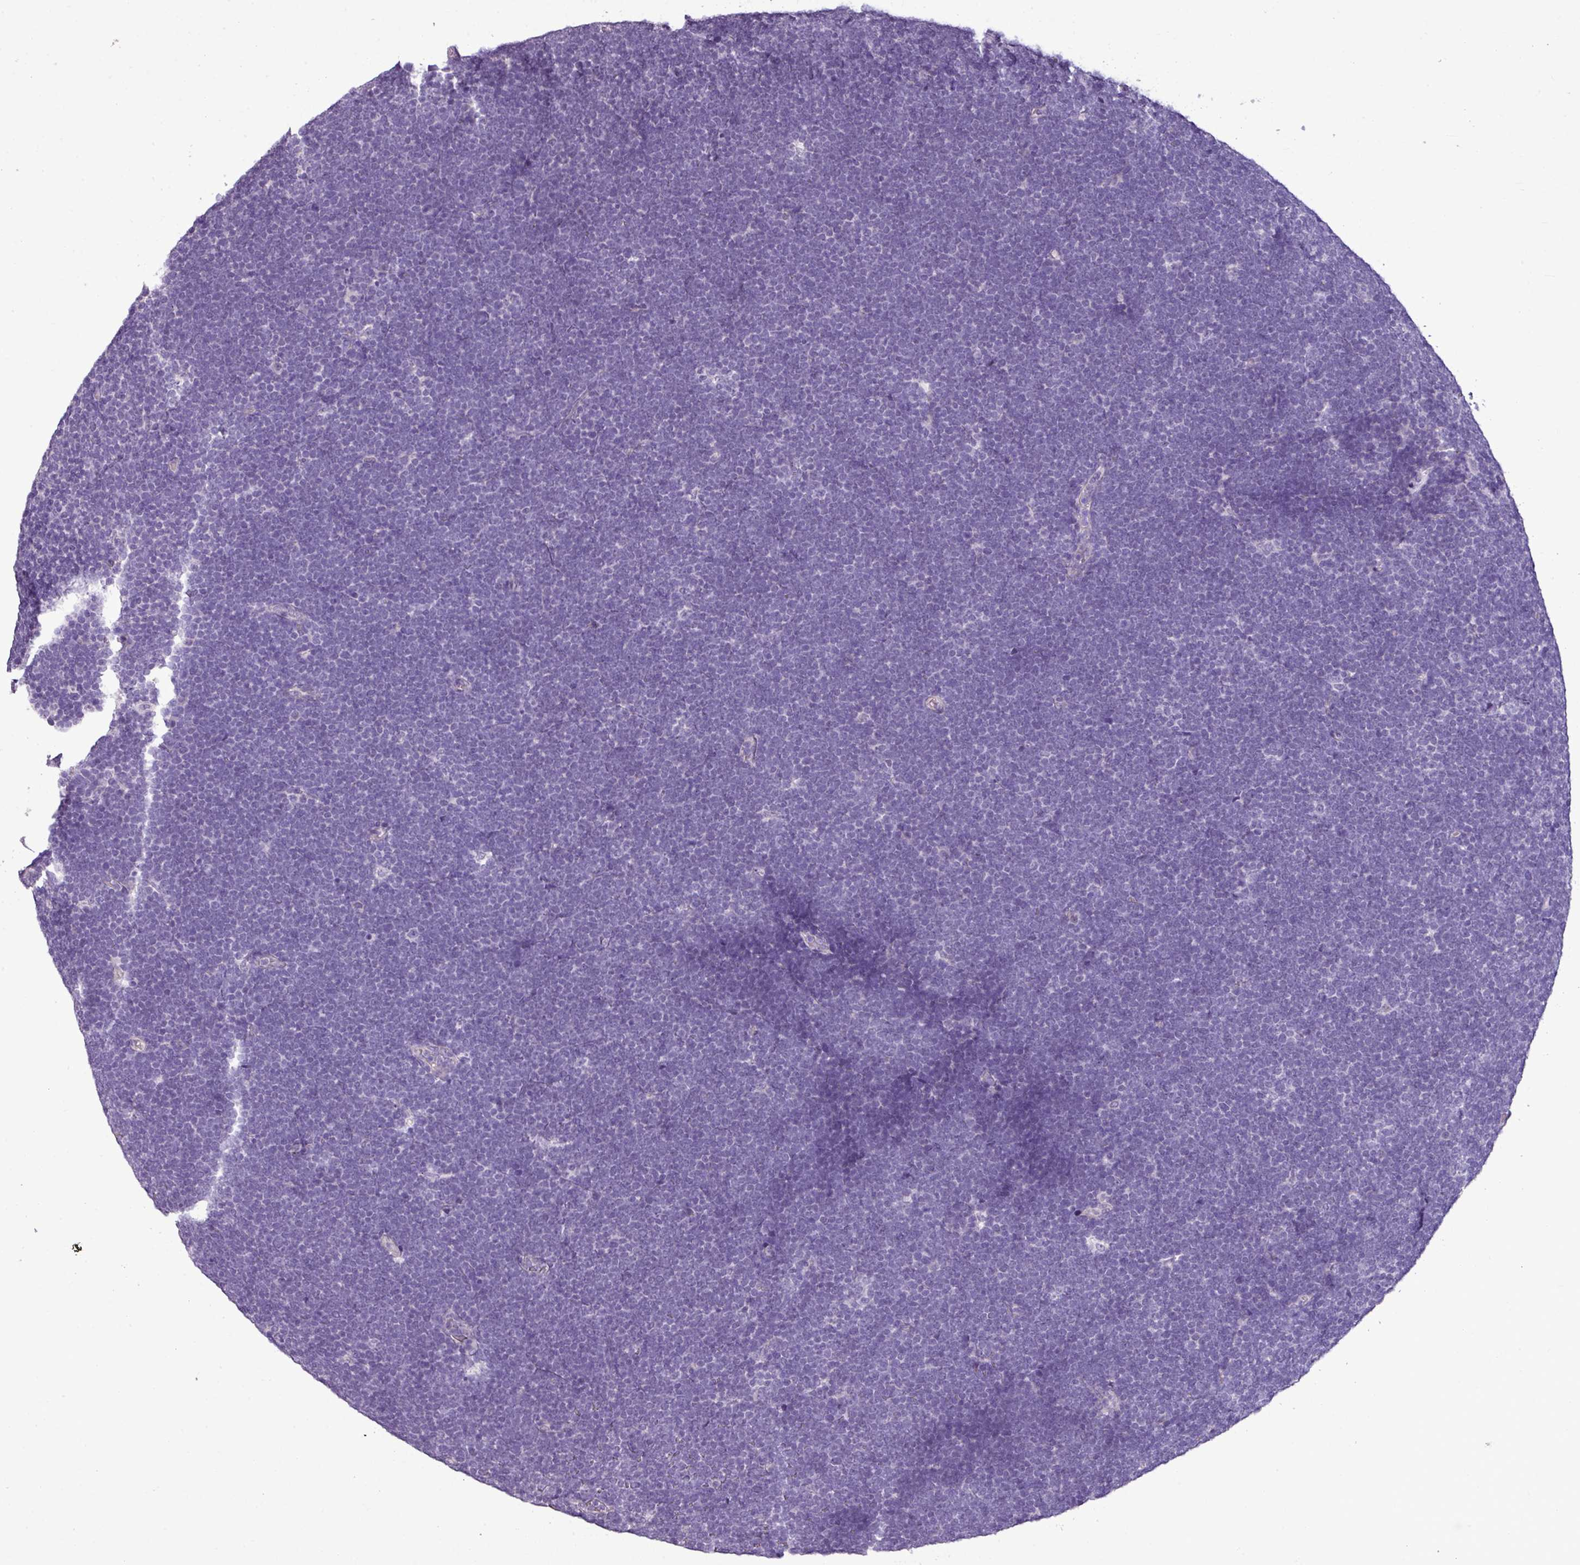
{"staining": {"intensity": "negative", "quantity": "none", "location": "none"}, "tissue": "lymphoma", "cell_type": "Tumor cells", "image_type": "cancer", "snomed": [{"axis": "morphology", "description": "Malignant lymphoma, non-Hodgkin's type, High grade"}, {"axis": "topography", "description": "Lymph node"}], "caption": "The micrograph reveals no staining of tumor cells in high-grade malignant lymphoma, non-Hodgkin's type.", "gene": "ALDH2", "patient": {"sex": "male", "age": 13}}